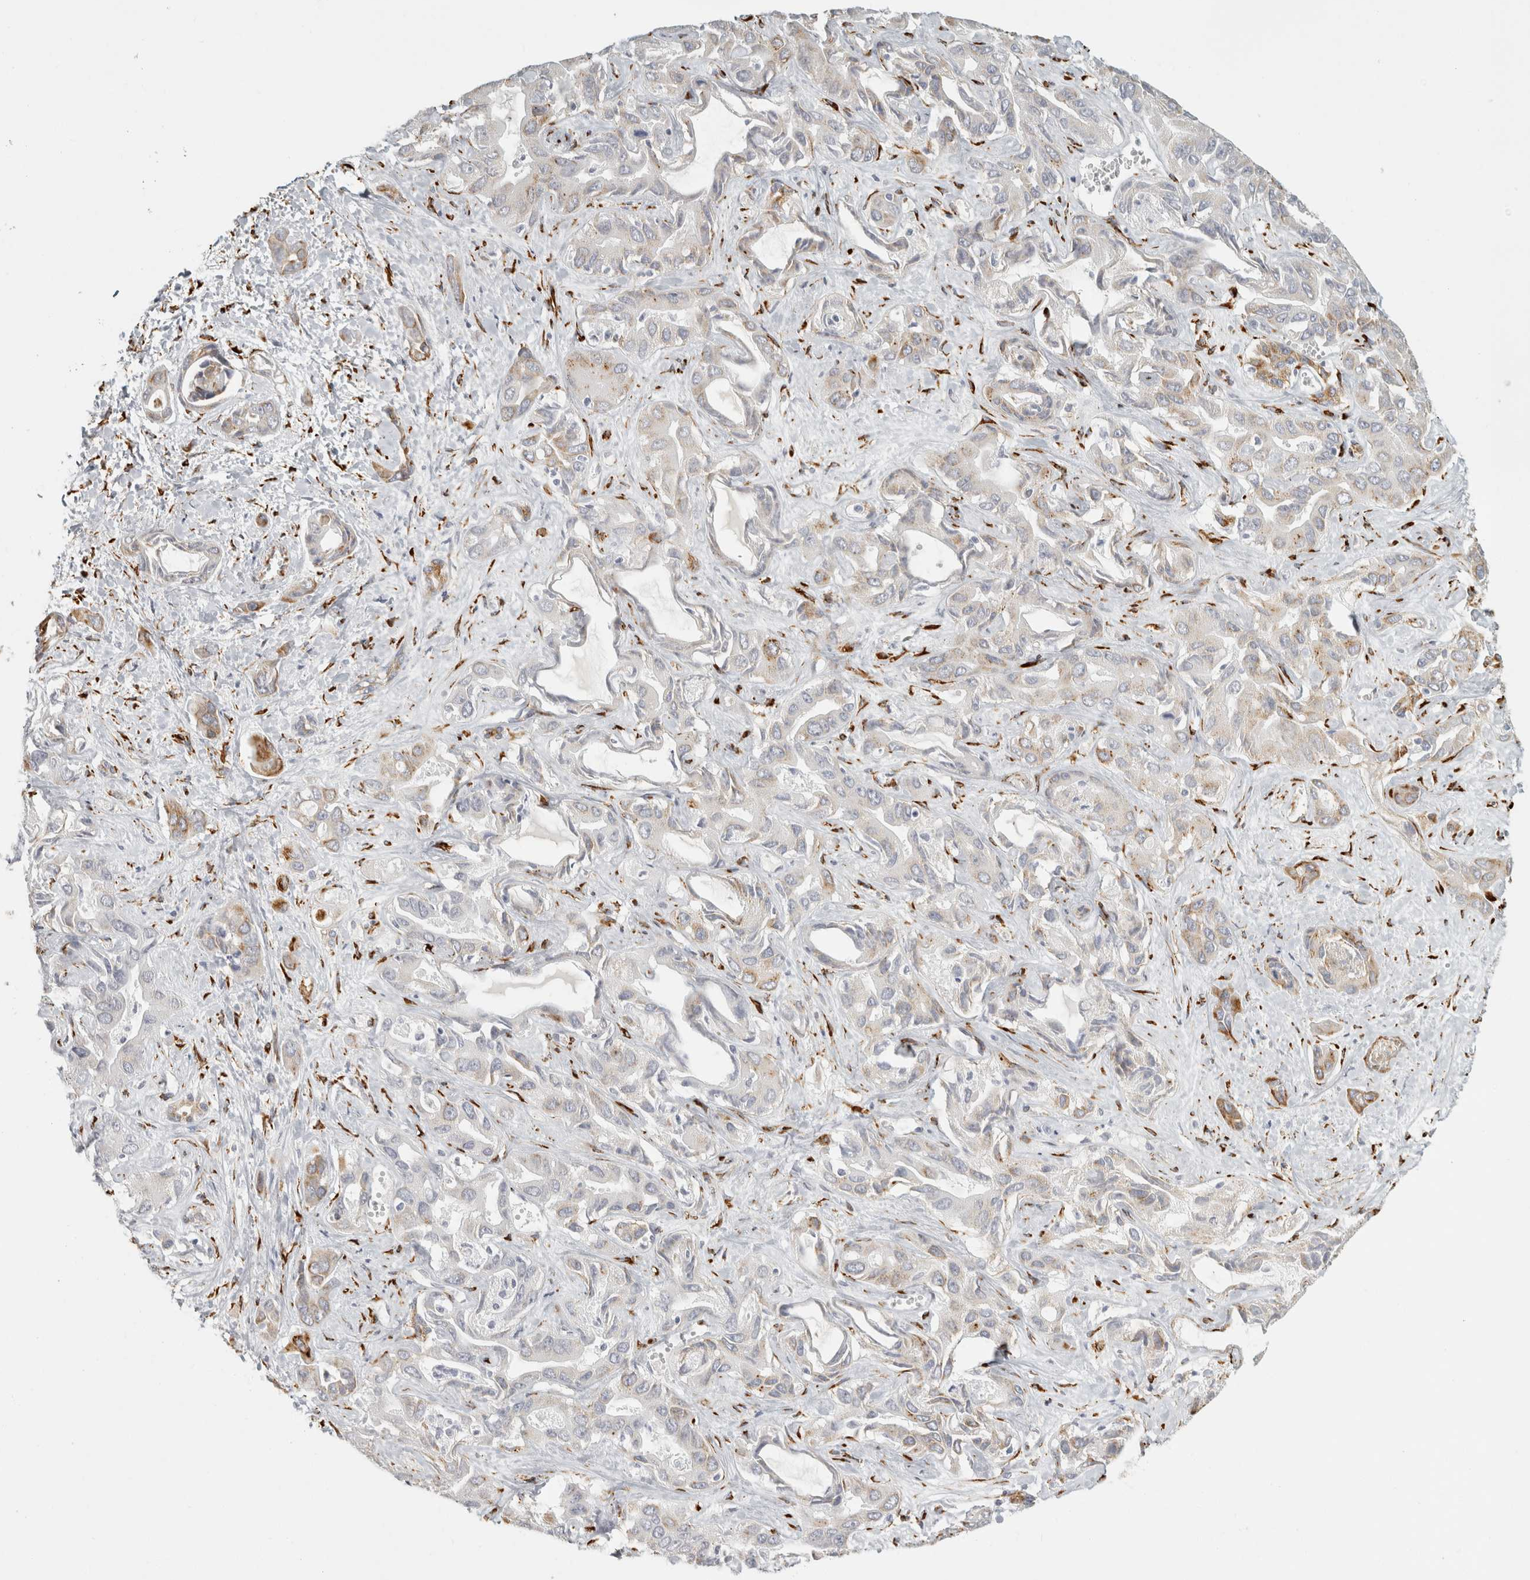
{"staining": {"intensity": "weak", "quantity": "<25%", "location": "cytoplasmic/membranous"}, "tissue": "liver cancer", "cell_type": "Tumor cells", "image_type": "cancer", "snomed": [{"axis": "morphology", "description": "Cholangiocarcinoma"}, {"axis": "topography", "description": "Liver"}], "caption": "High power microscopy image of an immunohistochemistry (IHC) image of cholangiocarcinoma (liver), revealing no significant staining in tumor cells.", "gene": "OSTN", "patient": {"sex": "female", "age": 52}}